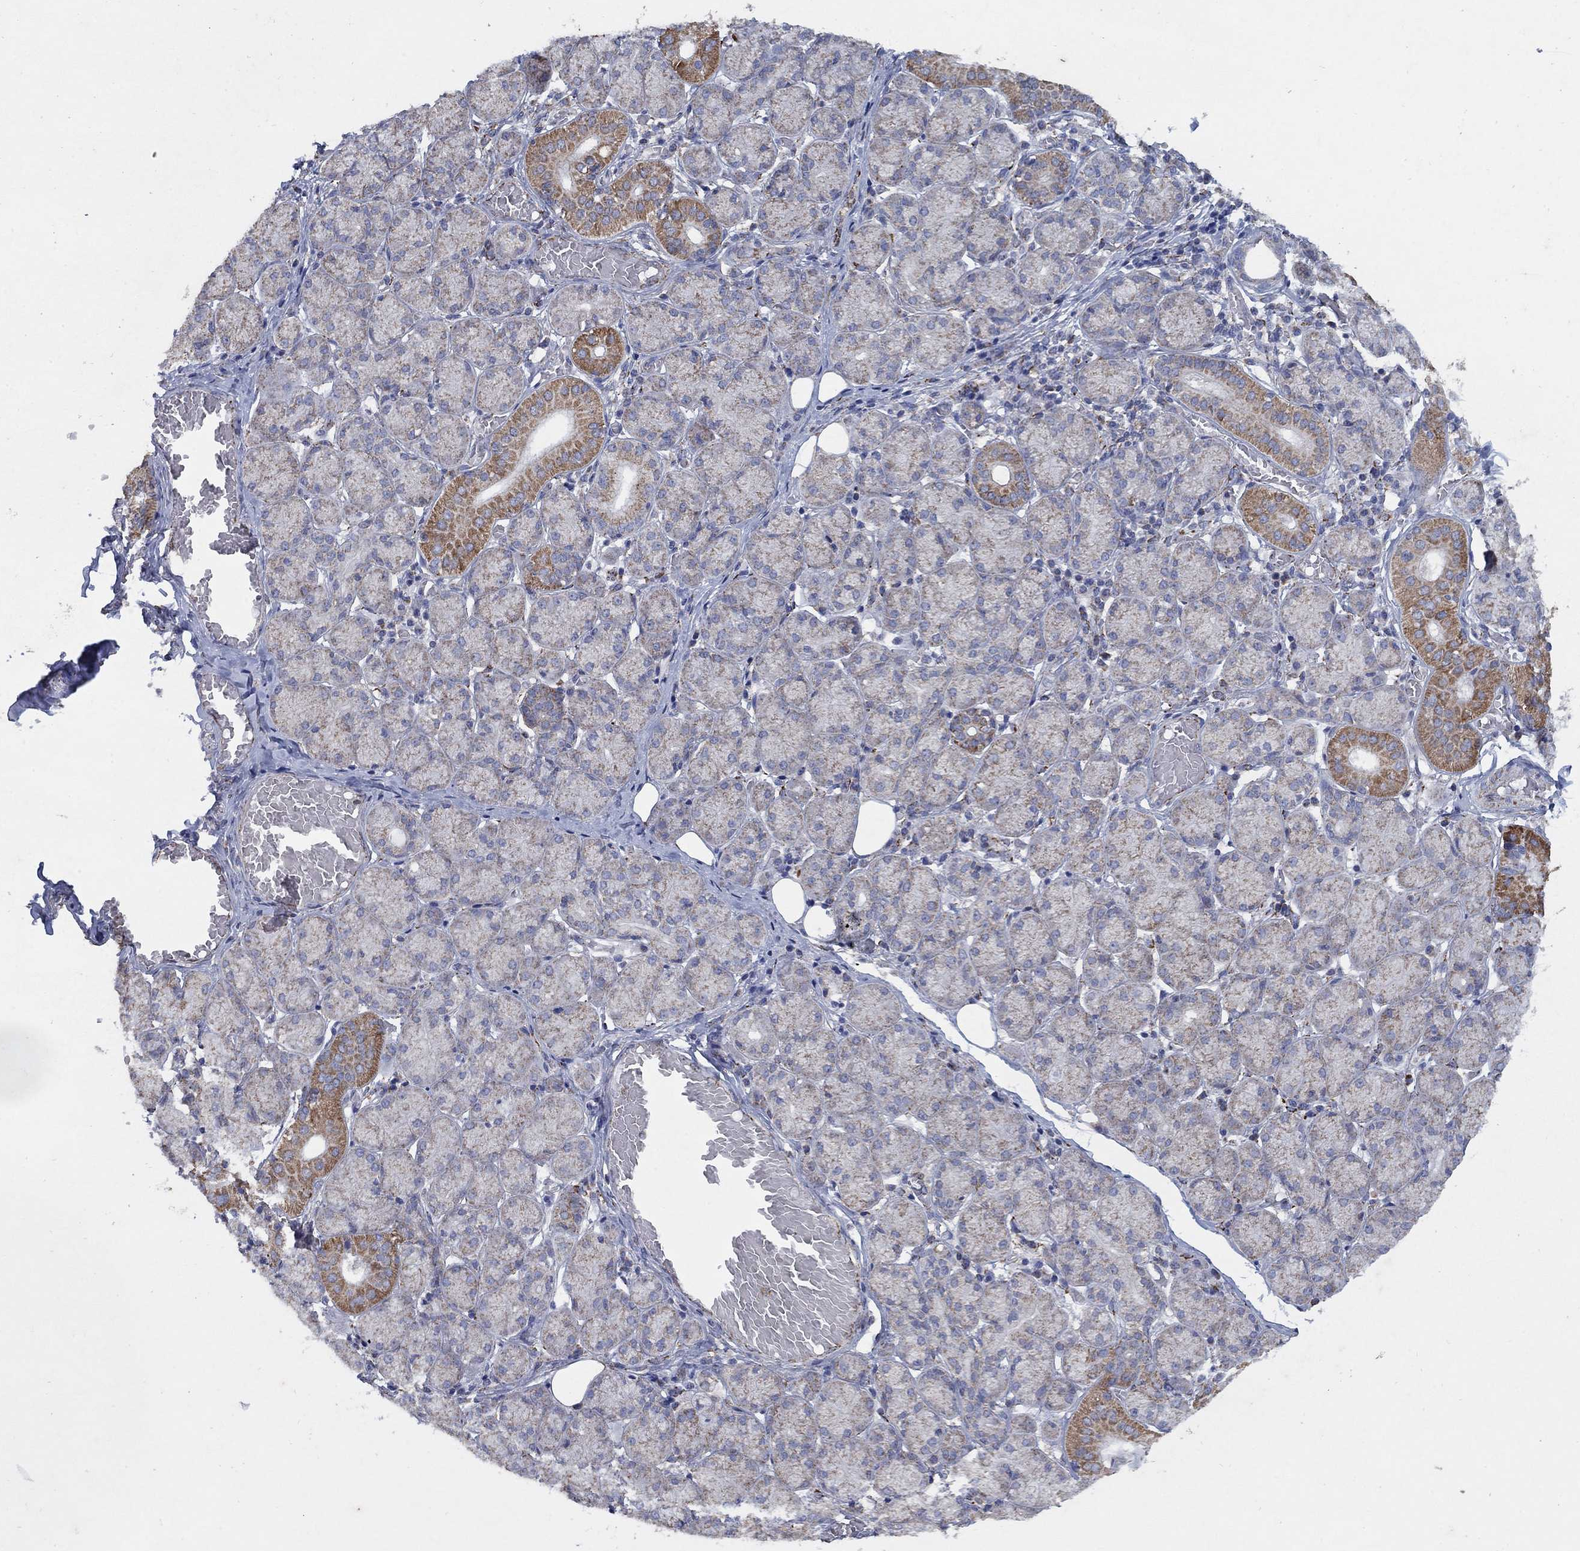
{"staining": {"intensity": "strong", "quantity": "<25%", "location": "cytoplasmic/membranous"}, "tissue": "salivary gland", "cell_type": "Glandular cells", "image_type": "normal", "snomed": [{"axis": "morphology", "description": "Normal tissue, NOS"}, {"axis": "topography", "description": "Salivary gland"}, {"axis": "topography", "description": "Peripheral nerve tissue"}], "caption": "Glandular cells demonstrate medium levels of strong cytoplasmic/membranous expression in about <25% of cells in normal salivary gland.", "gene": "PNPLA2", "patient": {"sex": "female", "age": 24}}